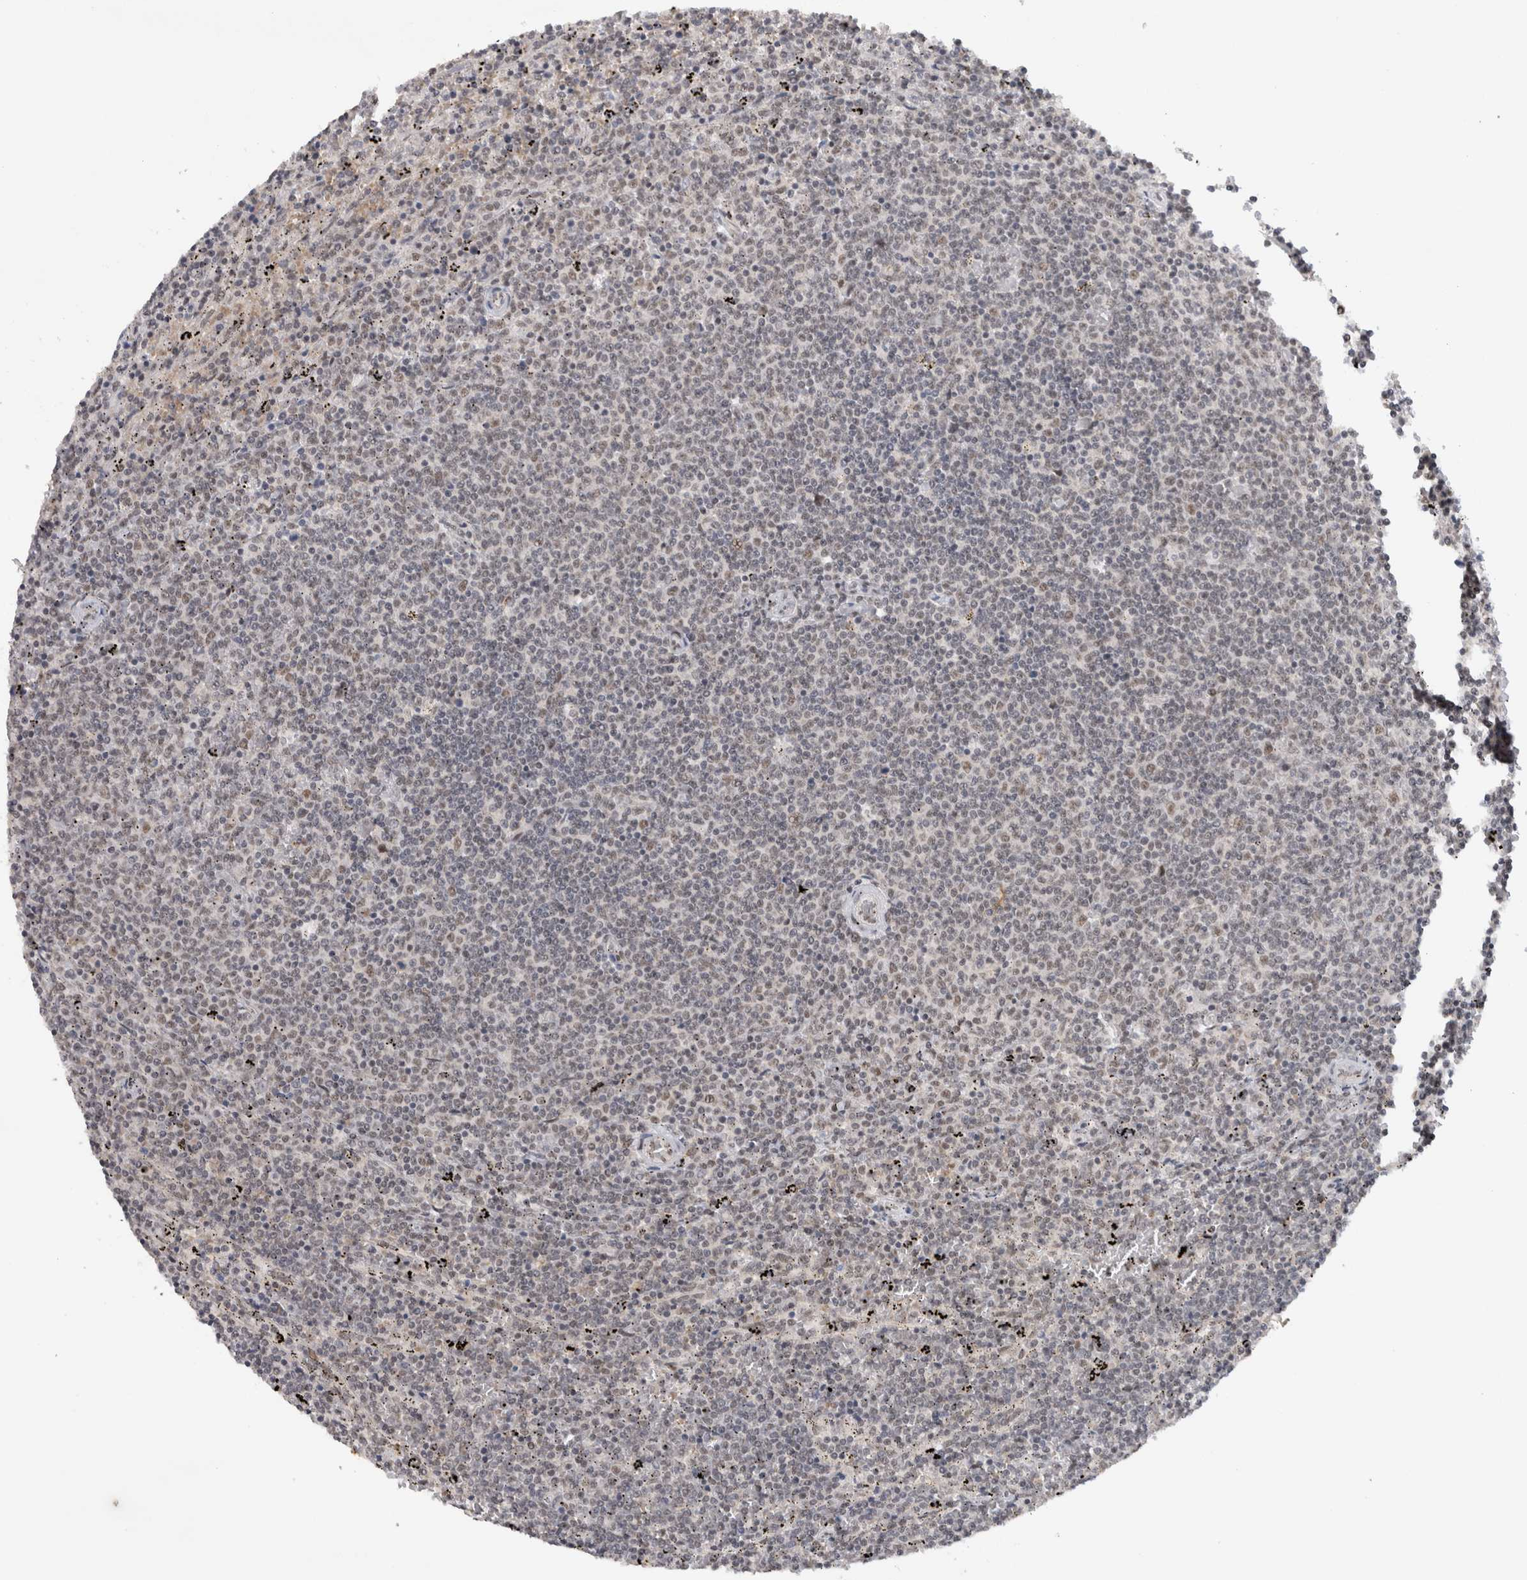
{"staining": {"intensity": "negative", "quantity": "none", "location": "none"}, "tissue": "lymphoma", "cell_type": "Tumor cells", "image_type": "cancer", "snomed": [{"axis": "morphology", "description": "Malignant lymphoma, non-Hodgkin's type, Low grade"}, {"axis": "topography", "description": "Spleen"}], "caption": "The immunohistochemistry (IHC) image has no significant staining in tumor cells of lymphoma tissue. (DAB (3,3'-diaminobenzidine) immunohistochemistry (IHC), high magnification).", "gene": "HESX1", "patient": {"sex": "female", "age": 50}}